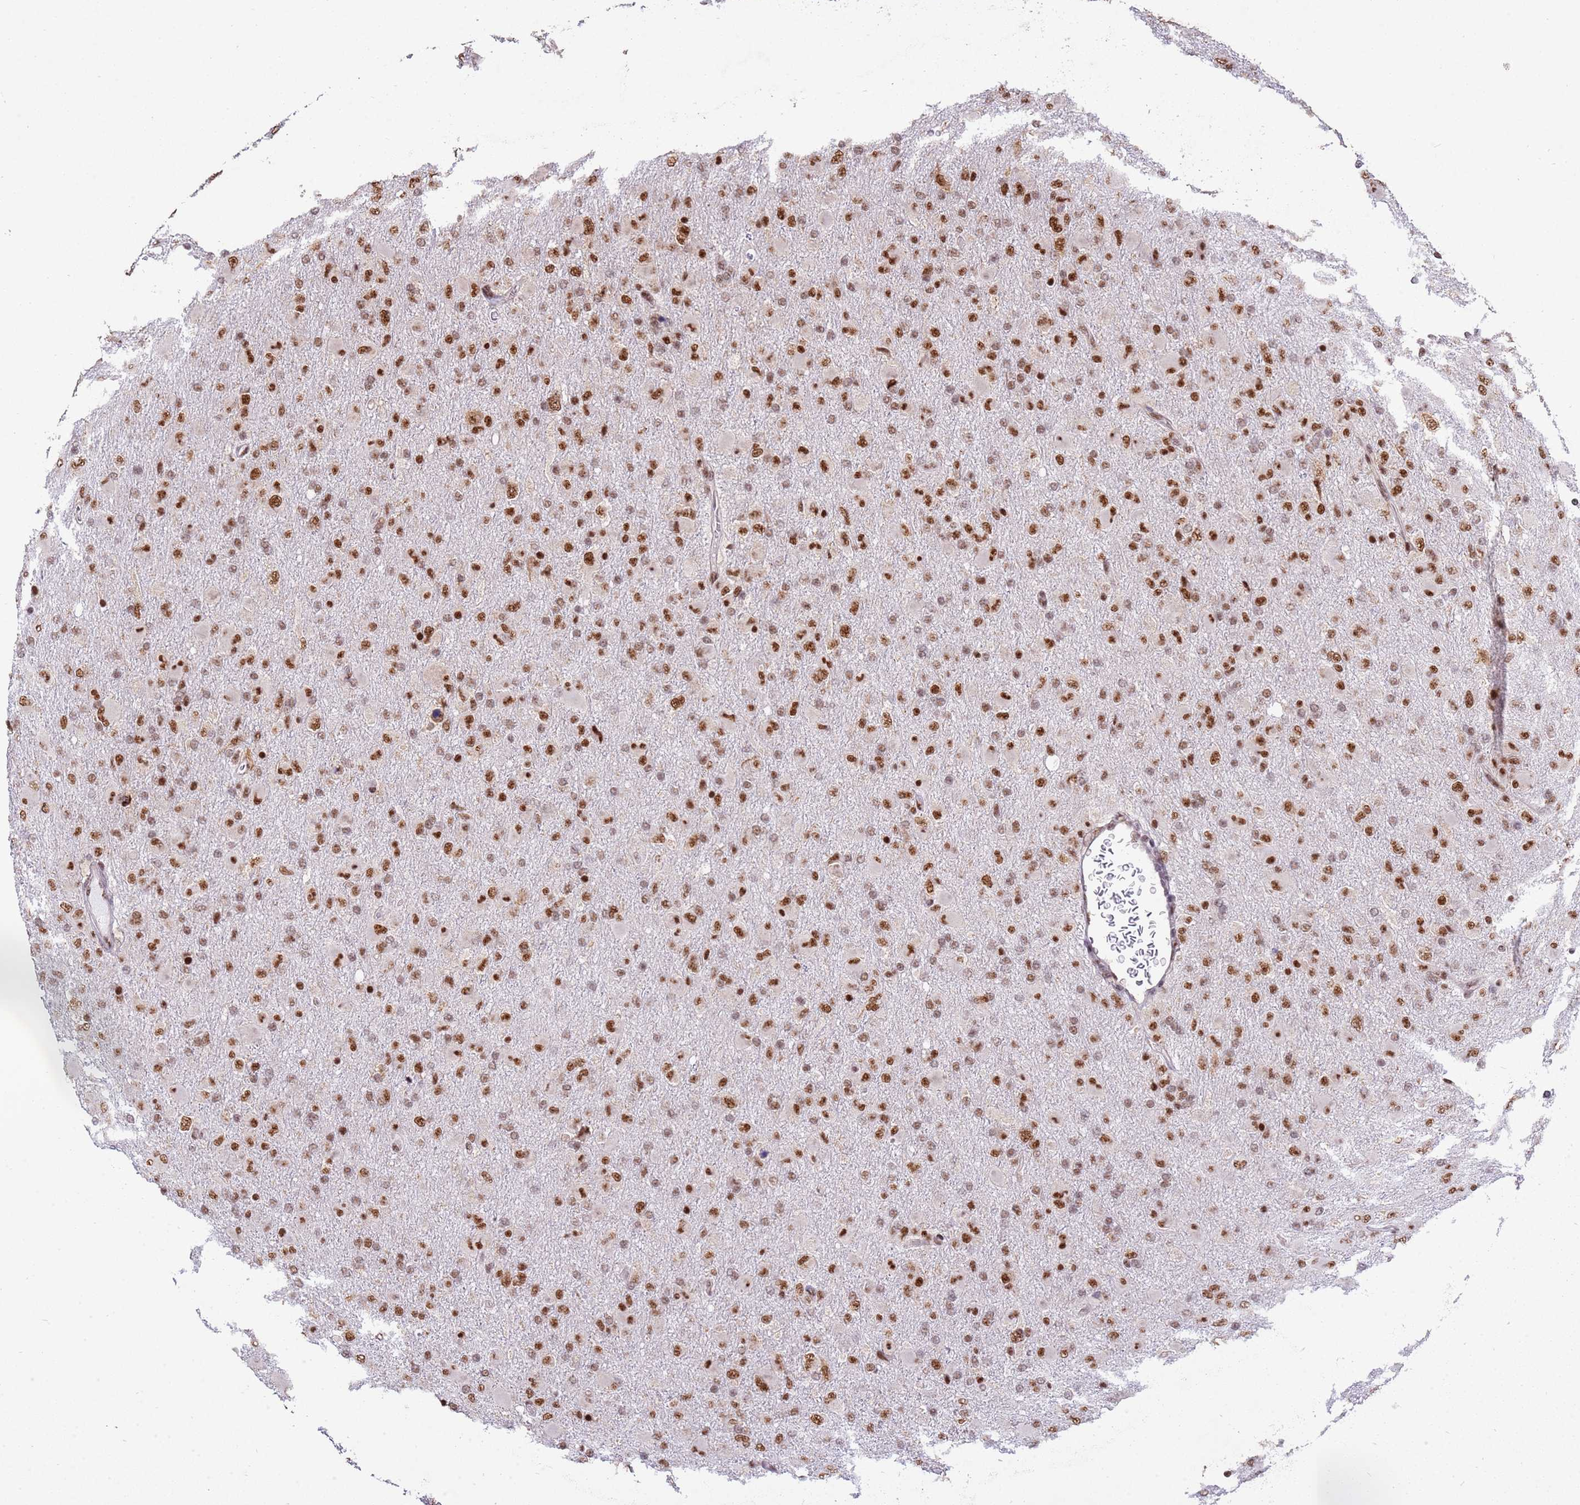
{"staining": {"intensity": "moderate", "quantity": ">75%", "location": "nuclear"}, "tissue": "glioma", "cell_type": "Tumor cells", "image_type": "cancer", "snomed": [{"axis": "morphology", "description": "Glioma, malignant, Low grade"}, {"axis": "topography", "description": "Brain"}], "caption": "Tumor cells exhibit moderate nuclear positivity in approximately >75% of cells in low-grade glioma (malignant). (DAB = brown stain, brightfield microscopy at high magnification).", "gene": "ESF1", "patient": {"sex": "male", "age": 65}}